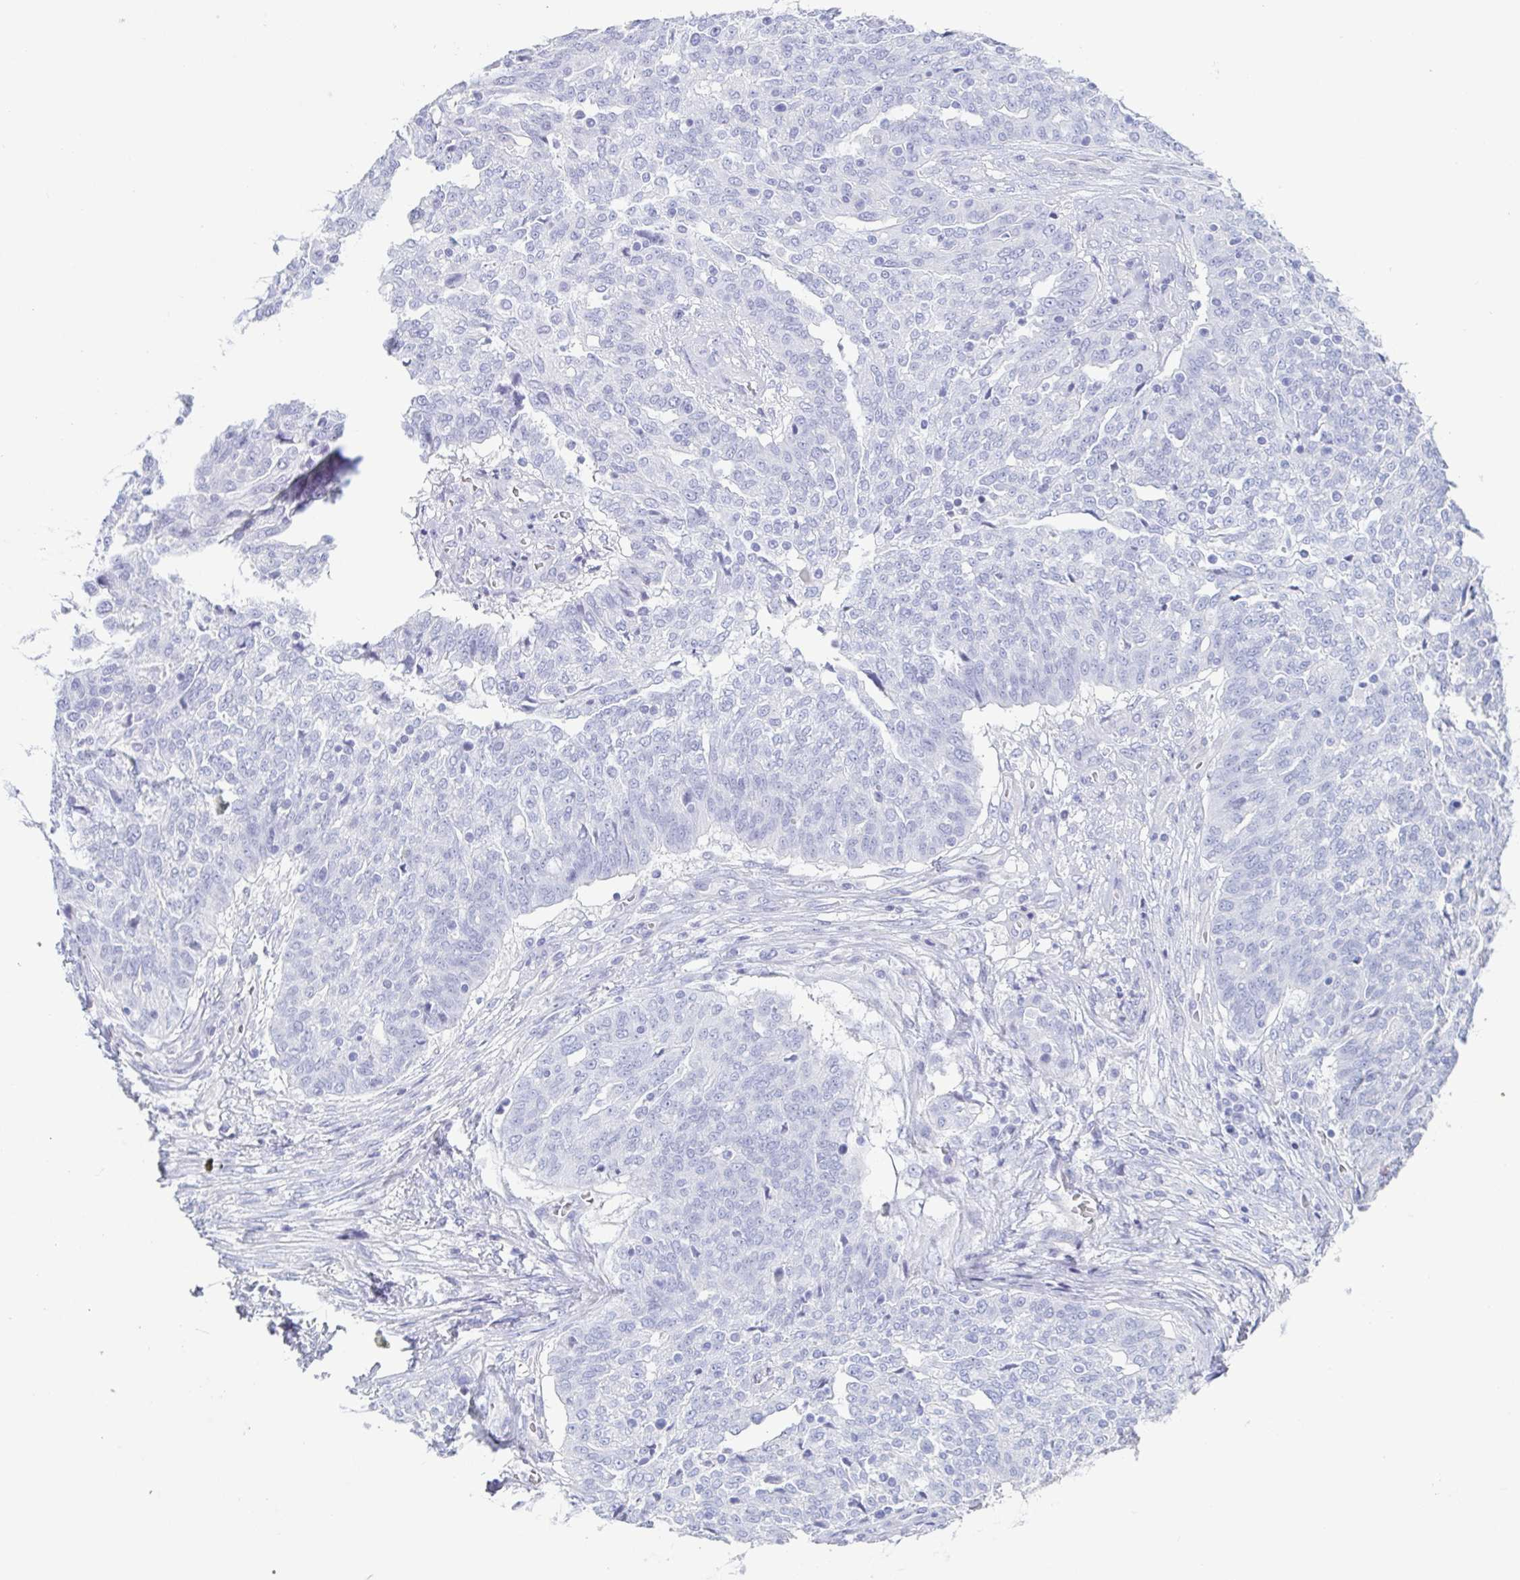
{"staining": {"intensity": "negative", "quantity": "none", "location": "none"}, "tissue": "ovarian cancer", "cell_type": "Tumor cells", "image_type": "cancer", "snomed": [{"axis": "morphology", "description": "Cystadenocarcinoma, serous, NOS"}, {"axis": "topography", "description": "Ovary"}], "caption": "Histopathology image shows no significant protein positivity in tumor cells of ovarian serous cystadenocarcinoma. (DAB (3,3'-diaminobenzidine) immunohistochemistry, high magnification).", "gene": "PRR4", "patient": {"sex": "female", "age": 67}}